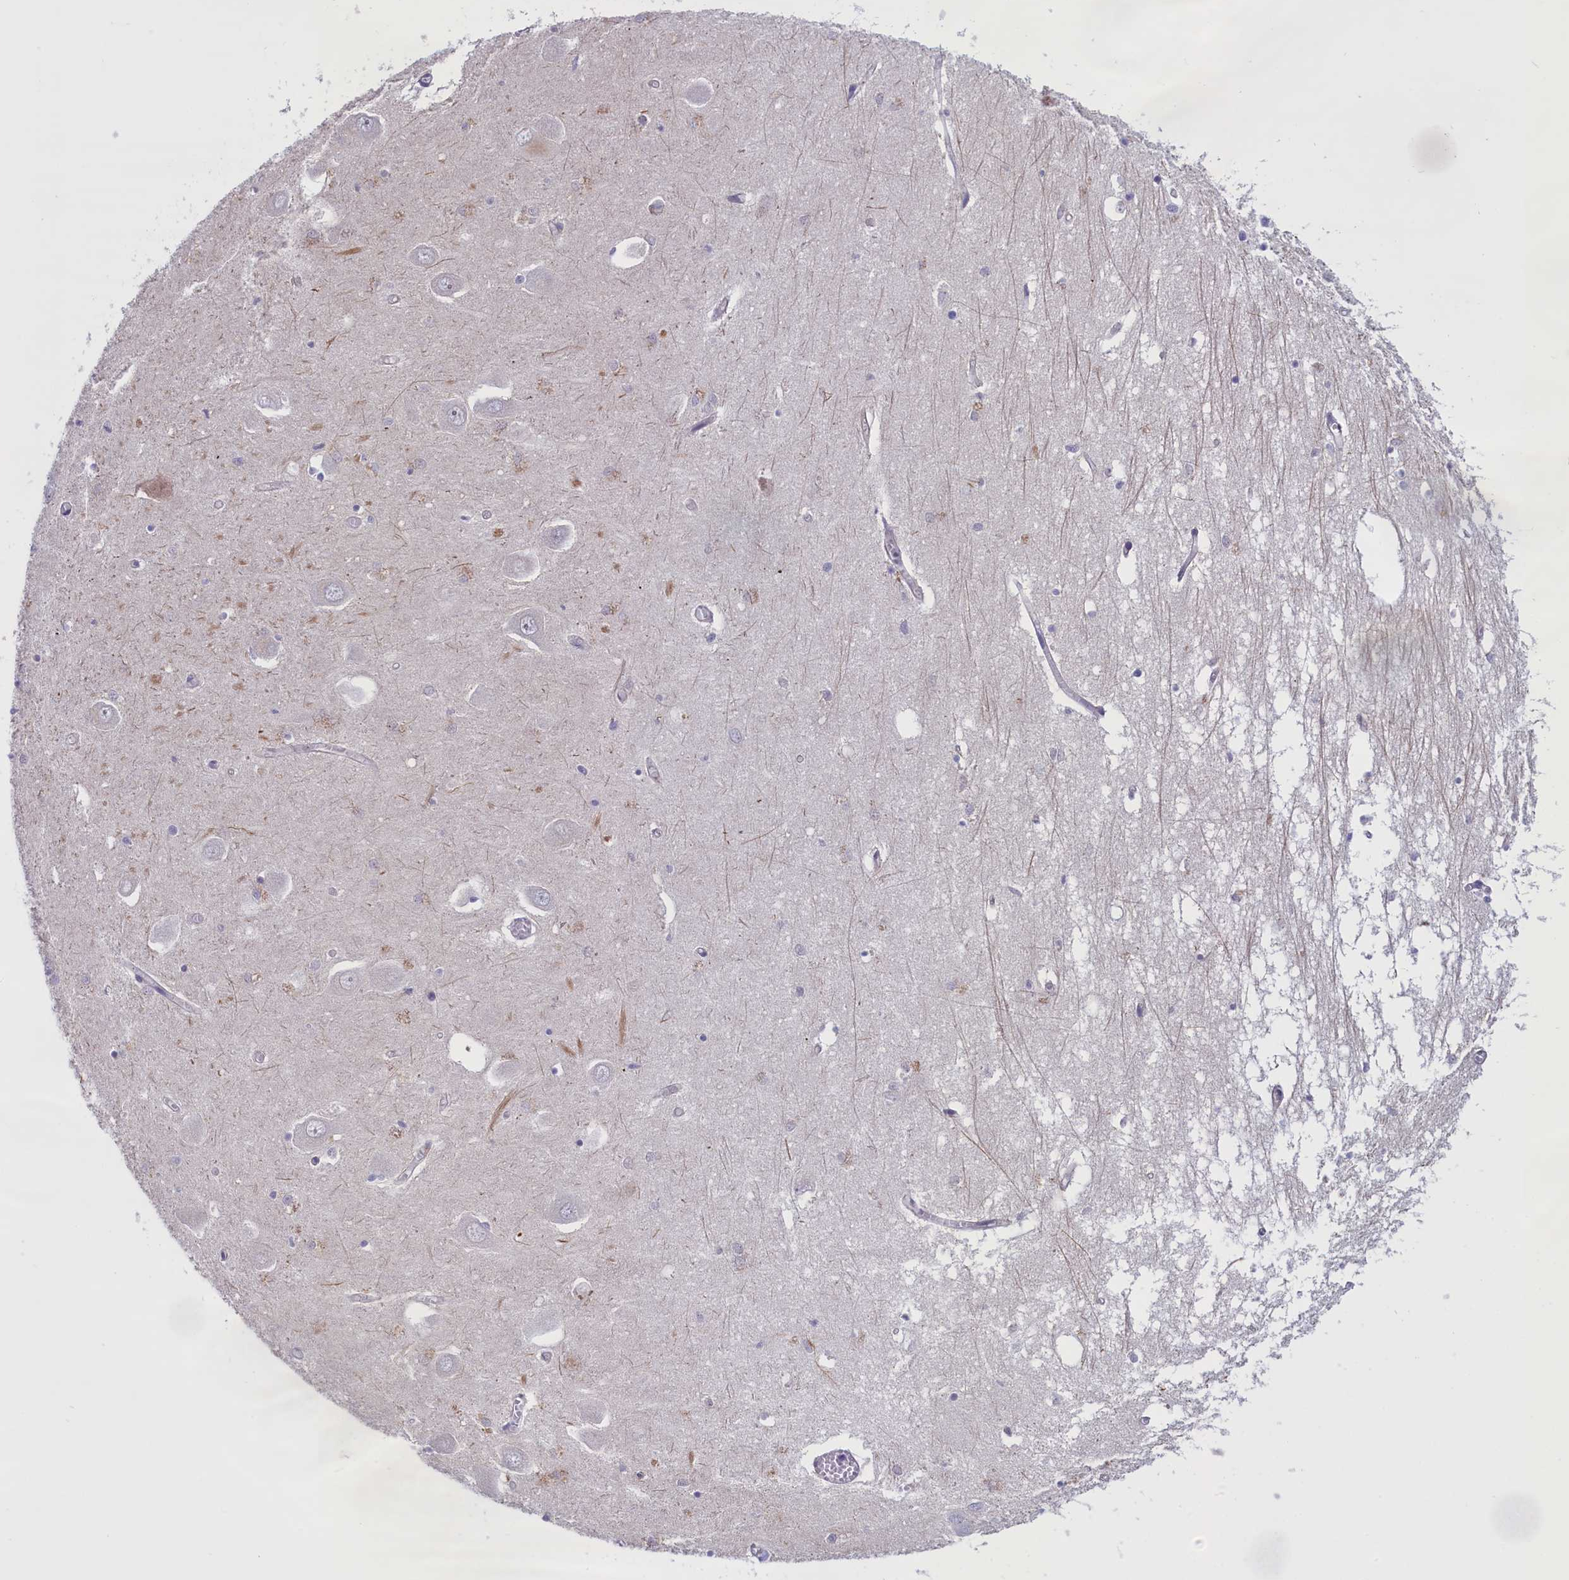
{"staining": {"intensity": "negative", "quantity": "none", "location": "none"}, "tissue": "hippocampus", "cell_type": "Glial cells", "image_type": "normal", "snomed": [{"axis": "morphology", "description": "Normal tissue, NOS"}, {"axis": "topography", "description": "Hippocampus"}], "caption": "The histopathology image displays no significant staining in glial cells of hippocampus.", "gene": "IGFALS", "patient": {"sex": "male", "age": 70}}